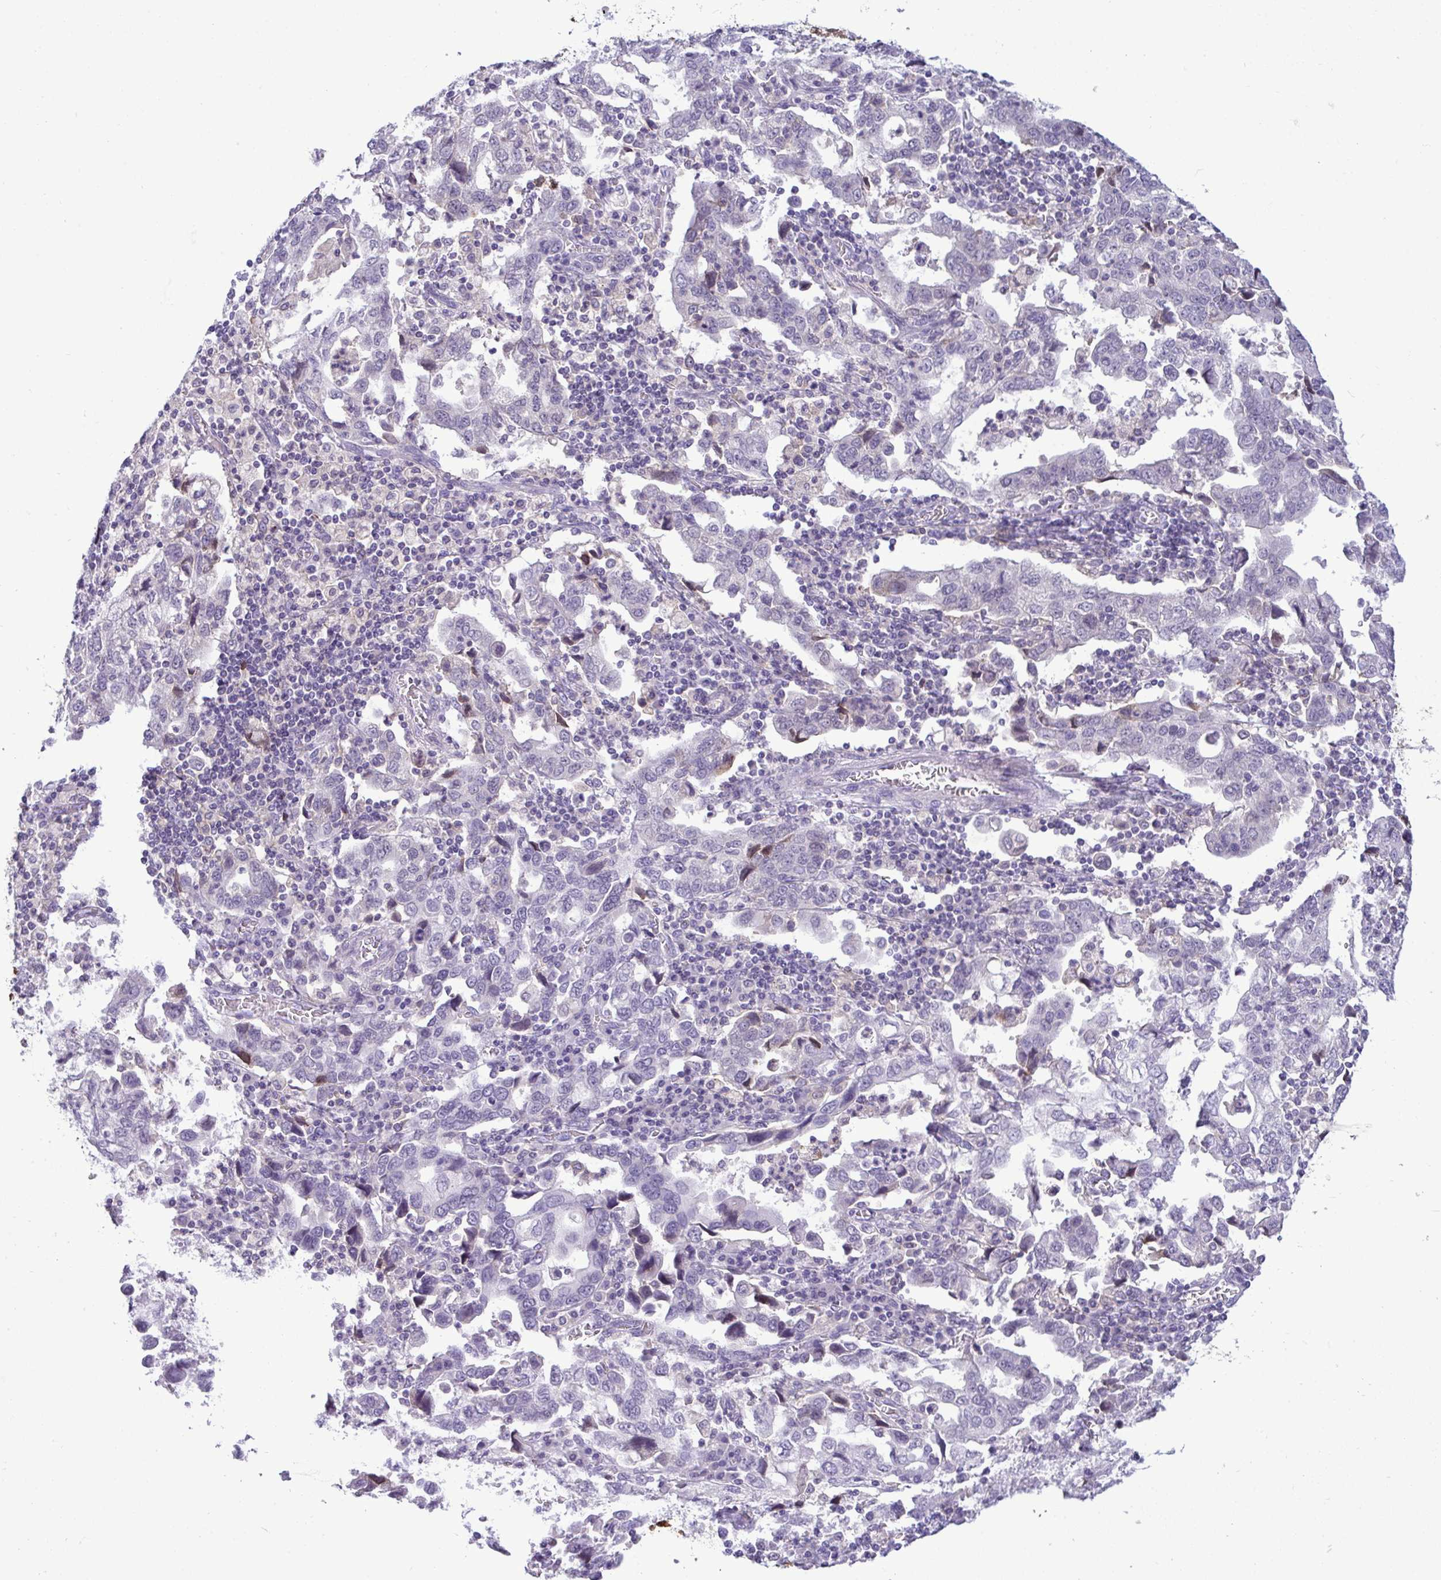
{"staining": {"intensity": "negative", "quantity": "none", "location": "none"}, "tissue": "stomach cancer", "cell_type": "Tumor cells", "image_type": "cancer", "snomed": [{"axis": "morphology", "description": "Adenocarcinoma, NOS"}, {"axis": "topography", "description": "Stomach, upper"}], "caption": "There is no significant staining in tumor cells of stomach cancer (adenocarcinoma).", "gene": "RGPD5", "patient": {"sex": "male", "age": 85}}